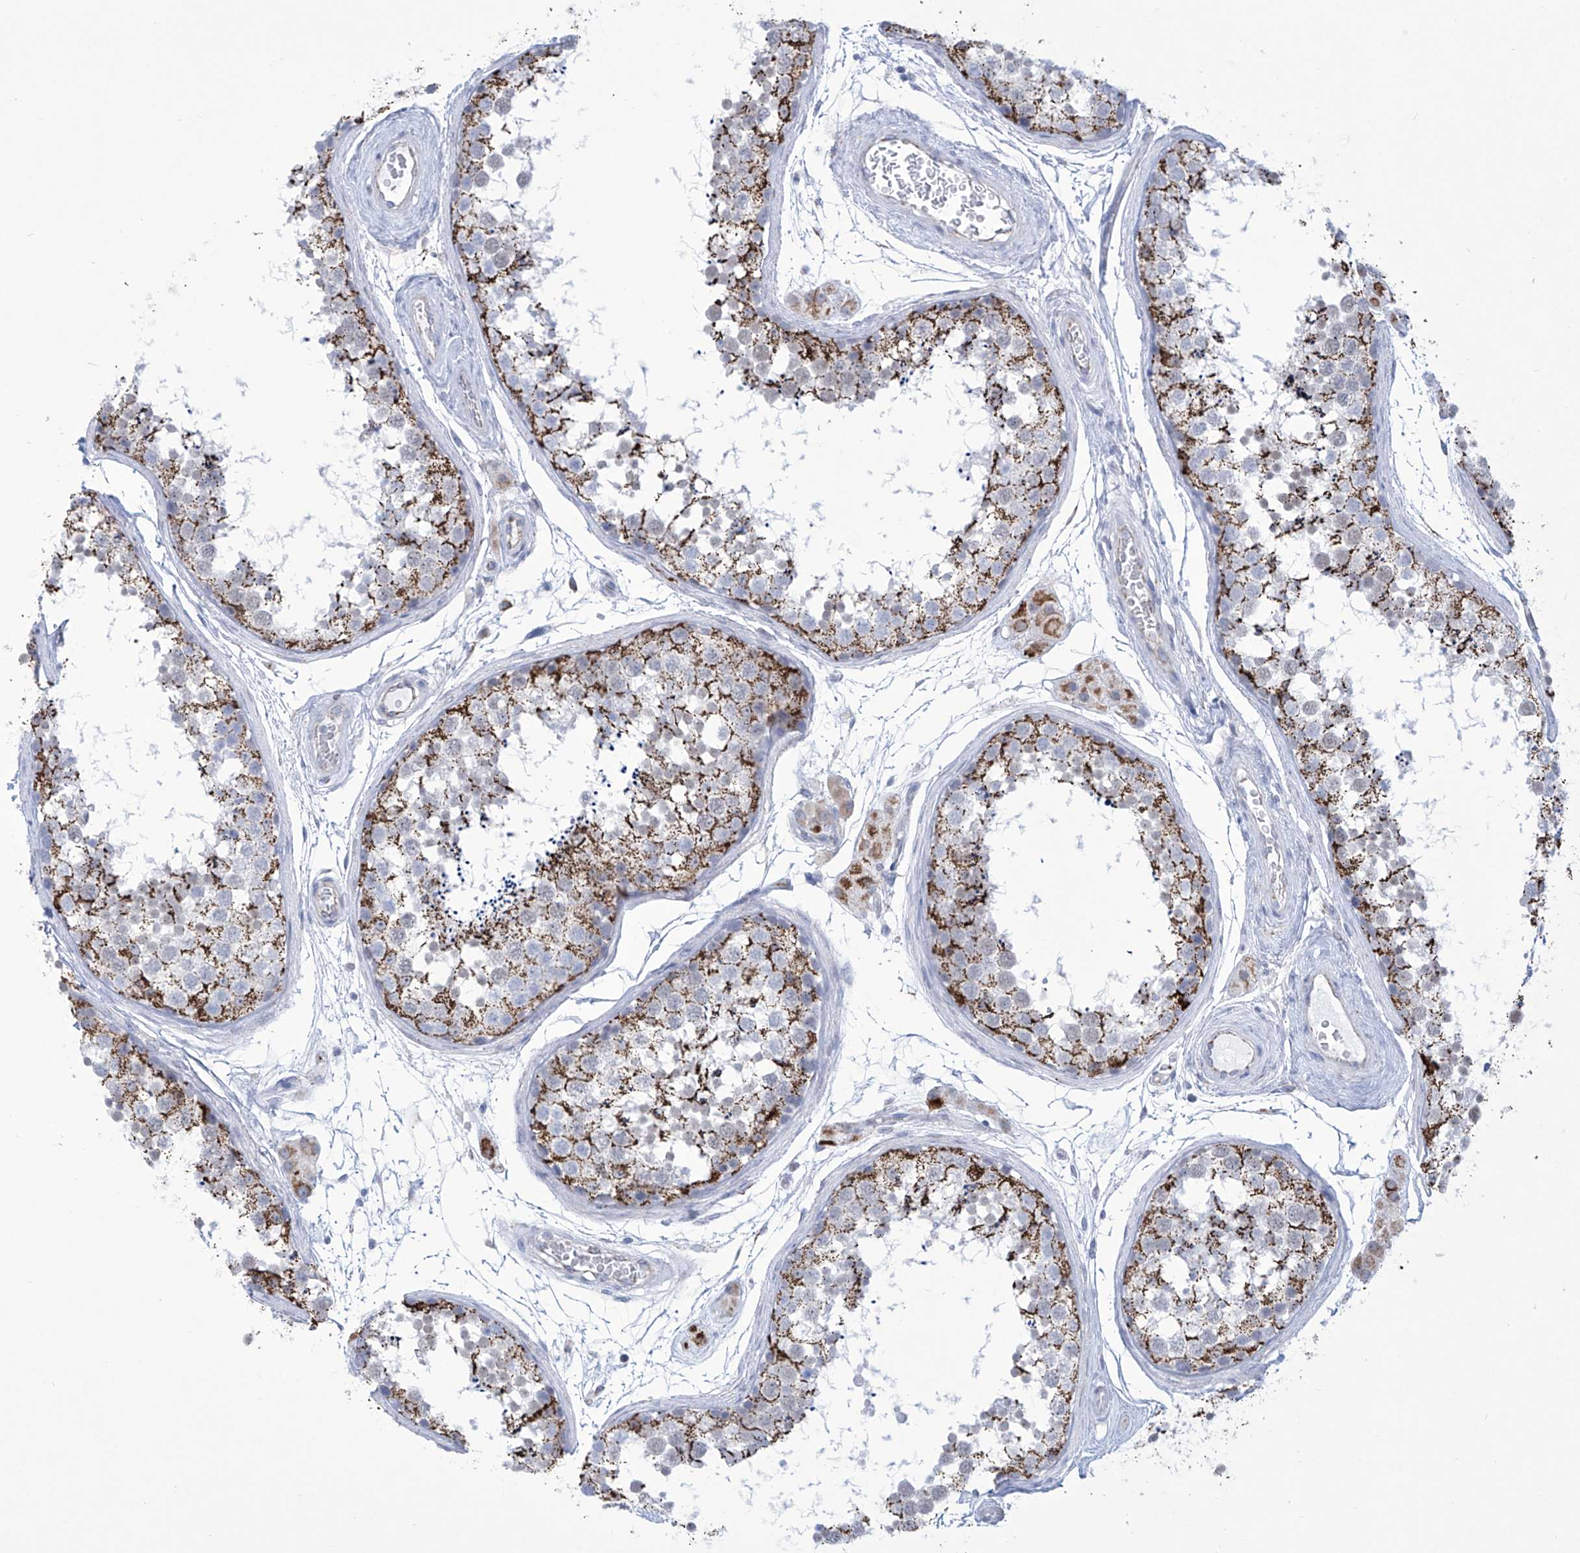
{"staining": {"intensity": "strong", "quantity": ">75%", "location": "cytoplasmic/membranous"}, "tissue": "testis", "cell_type": "Cells in seminiferous ducts", "image_type": "normal", "snomed": [{"axis": "morphology", "description": "Normal tissue, NOS"}, {"axis": "topography", "description": "Testis"}], "caption": "Immunohistochemical staining of unremarkable testis exhibits high levels of strong cytoplasmic/membranous positivity in approximately >75% of cells in seminiferous ducts. The staining was performed using DAB, with brown indicating positive protein expression. Nuclei are stained blue with hematoxylin.", "gene": "ALDH6A1", "patient": {"sex": "male", "age": 56}}